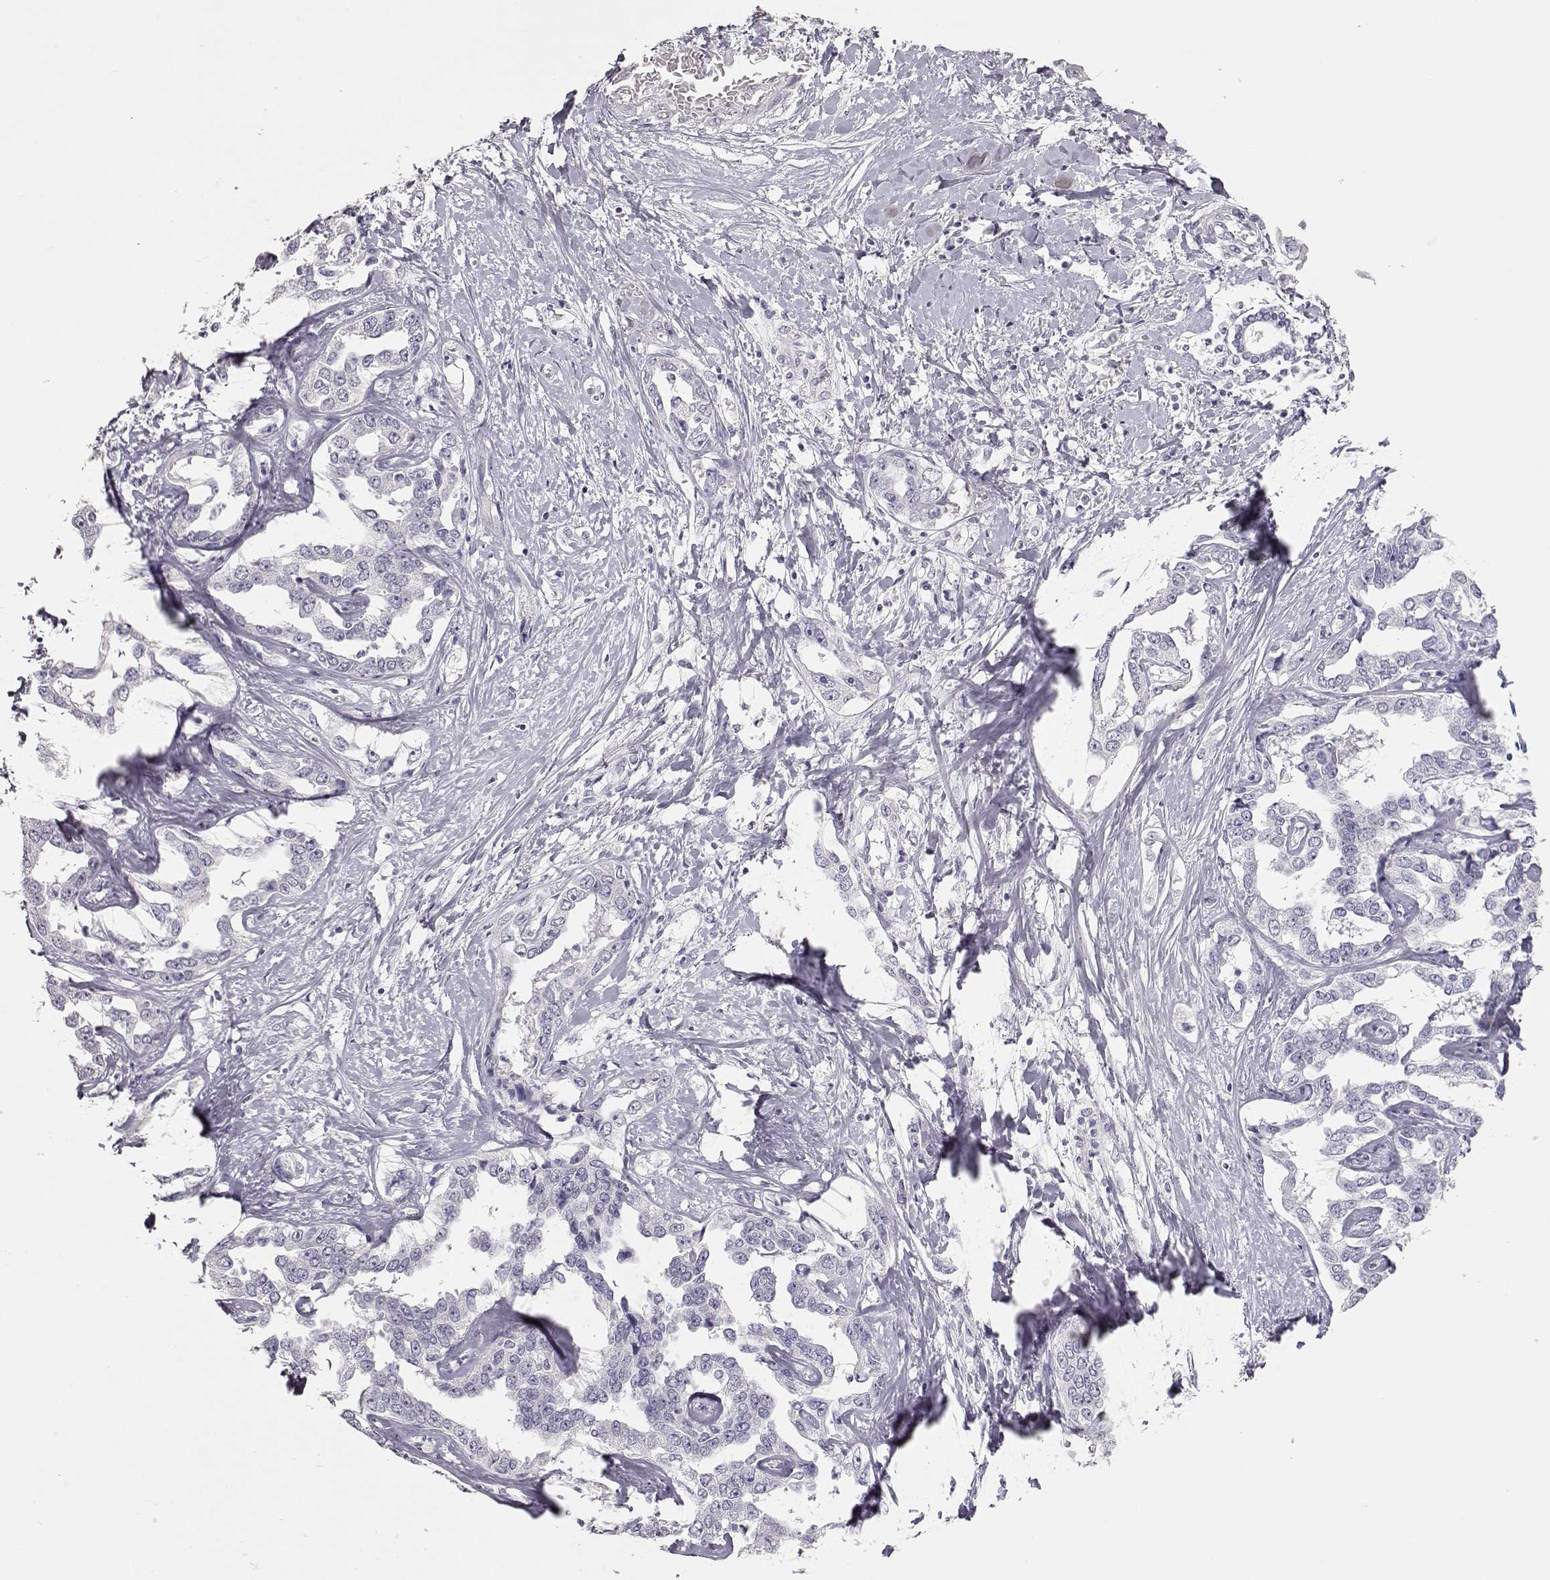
{"staining": {"intensity": "negative", "quantity": "none", "location": "none"}, "tissue": "liver cancer", "cell_type": "Tumor cells", "image_type": "cancer", "snomed": [{"axis": "morphology", "description": "Cholangiocarcinoma"}, {"axis": "topography", "description": "Liver"}], "caption": "Micrograph shows no protein staining in tumor cells of cholangiocarcinoma (liver) tissue.", "gene": "TKTL1", "patient": {"sex": "male", "age": 59}}